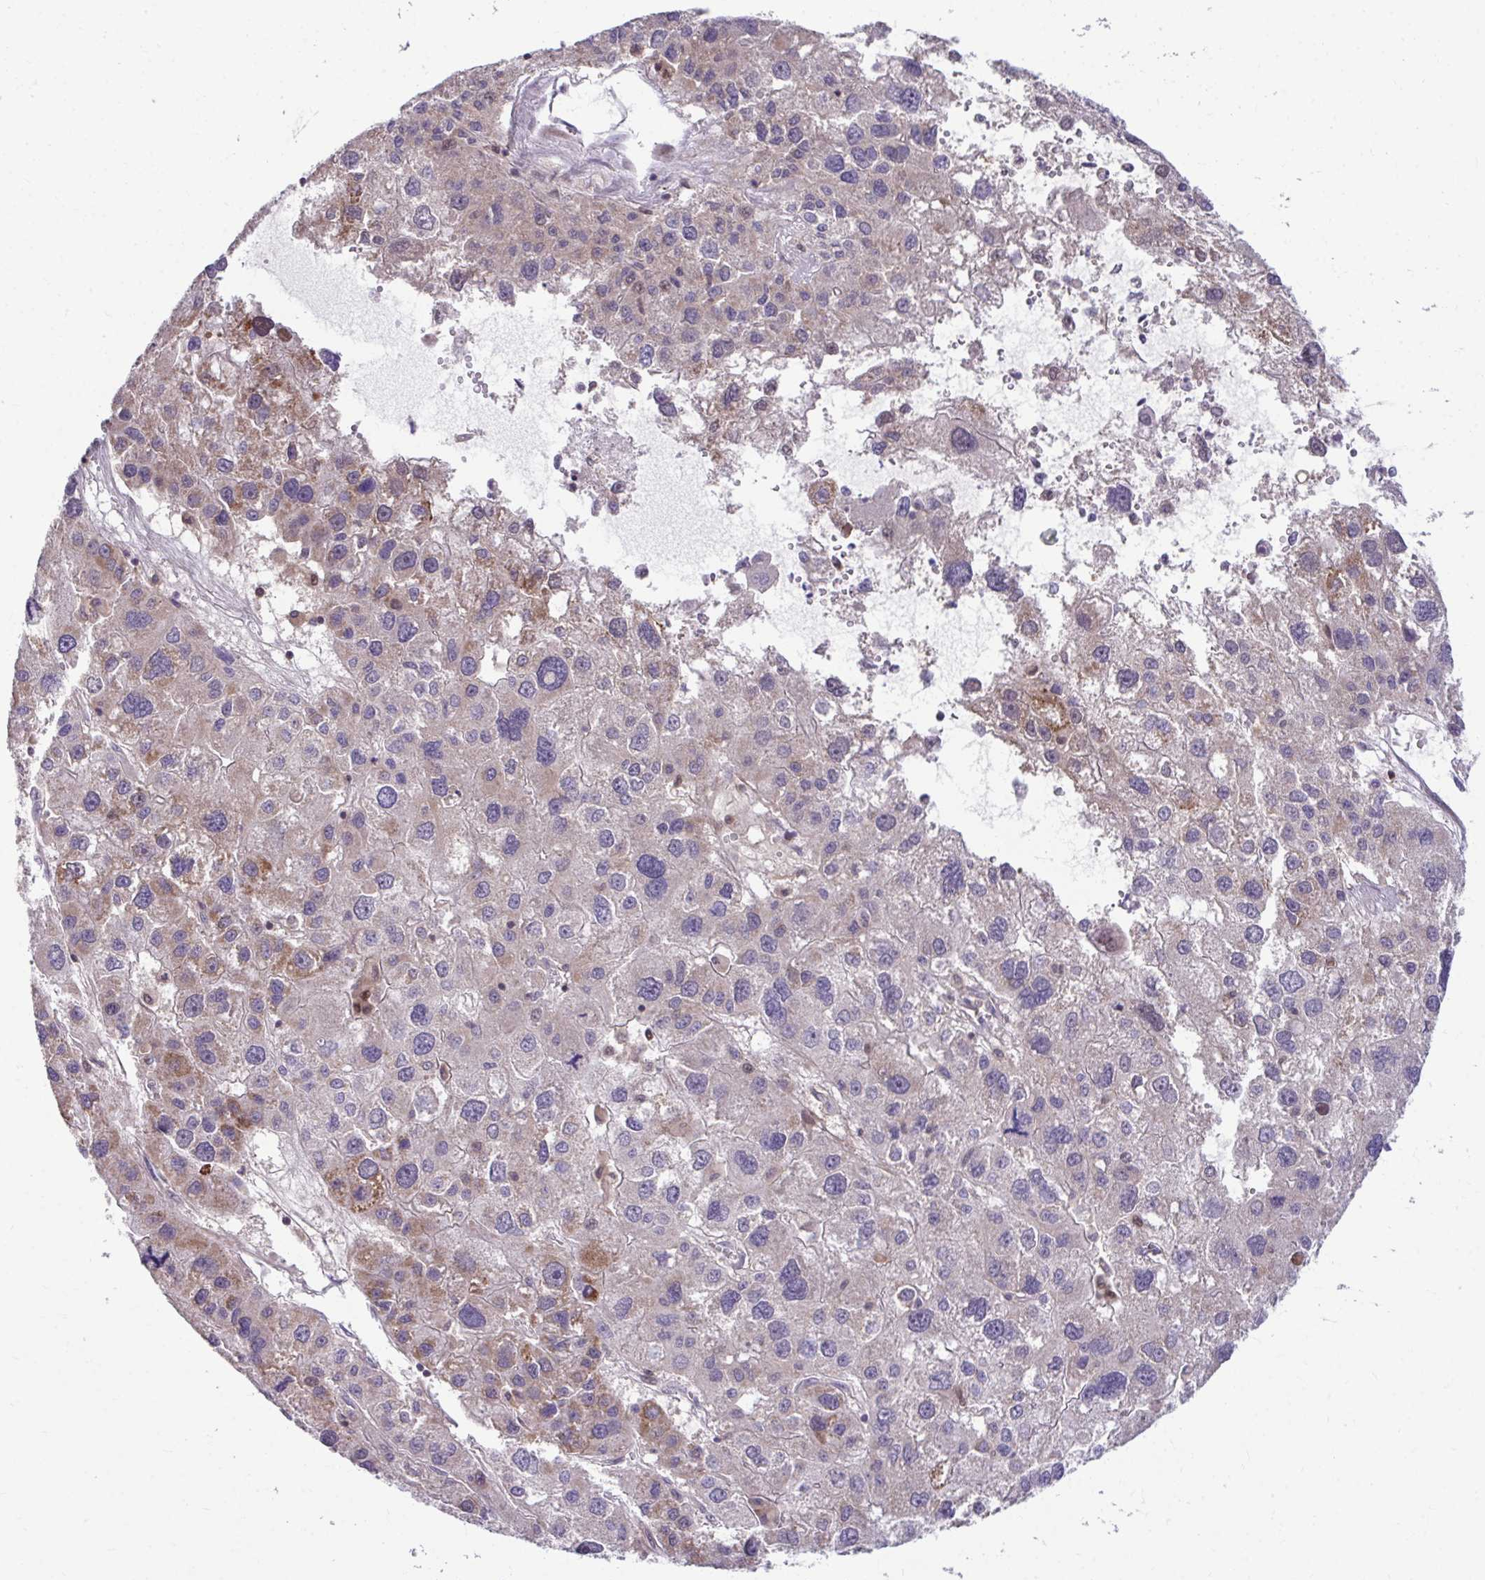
{"staining": {"intensity": "moderate", "quantity": "<25%", "location": "cytoplasmic/membranous"}, "tissue": "liver cancer", "cell_type": "Tumor cells", "image_type": "cancer", "snomed": [{"axis": "morphology", "description": "Carcinoma, Hepatocellular, NOS"}, {"axis": "topography", "description": "Liver"}], "caption": "A histopathology image showing moderate cytoplasmic/membranous staining in approximately <25% of tumor cells in liver cancer (hepatocellular carcinoma), as visualized by brown immunohistochemical staining.", "gene": "C16orf54", "patient": {"sex": "male", "age": 73}}